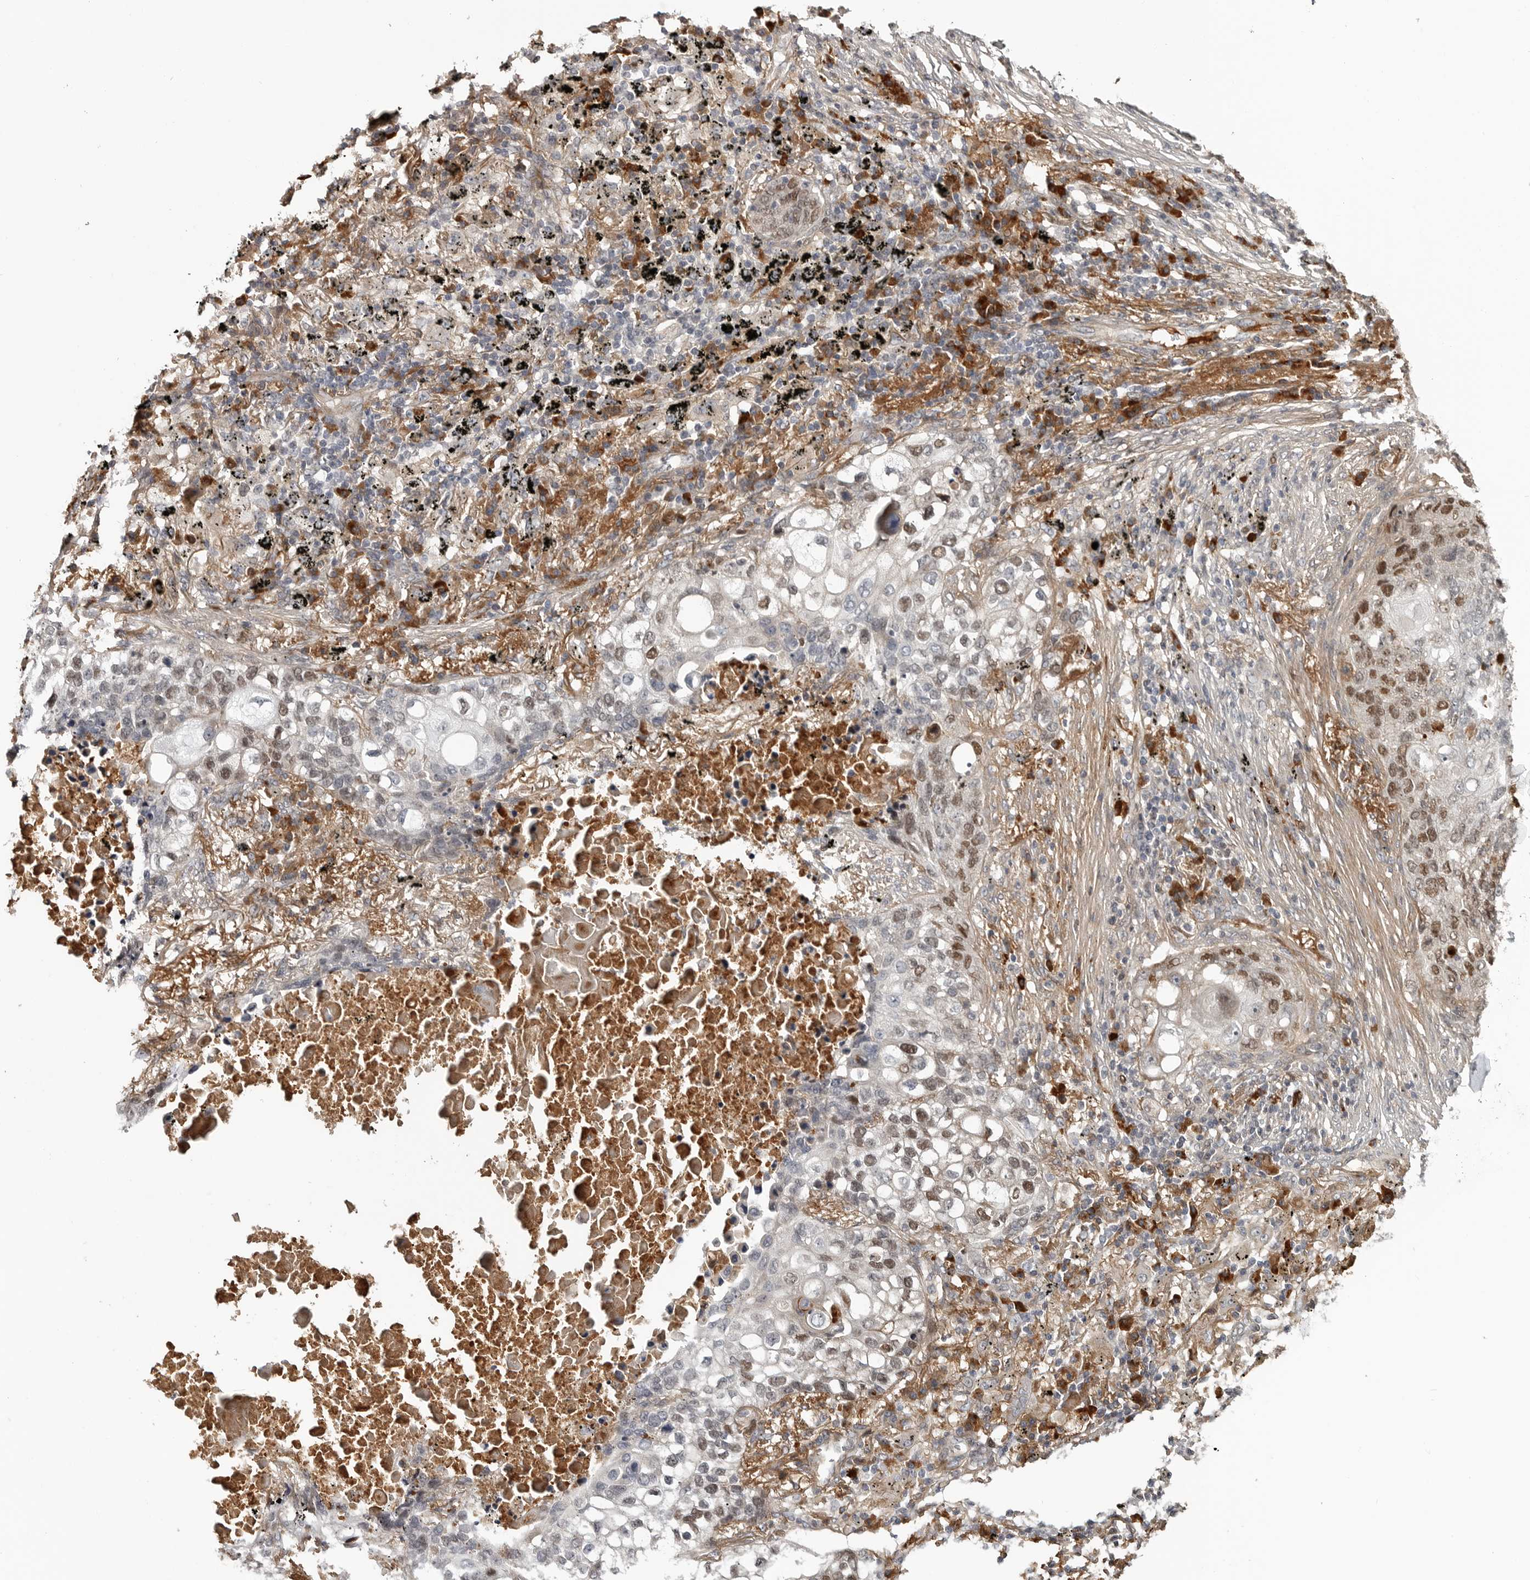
{"staining": {"intensity": "moderate", "quantity": "25%-75%", "location": "nuclear"}, "tissue": "lung cancer", "cell_type": "Tumor cells", "image_type": "cancer", "snomed": [{"axis": "morphology", "description": "Squamous cell carcinoma, NOS"}, {"axis": "topography", "description": "Lung"}], "caption": "Immunohistochemistry (DAB (3,3'-diaminobenzidine)) staining of human lung cancer (squamous cell carcinoma) reveals moderate nuclear protein expression in approximately 25%-75% of tumor cells.", "gene": "ZNF277", "patient": {"sex": "female", "age": 63}}